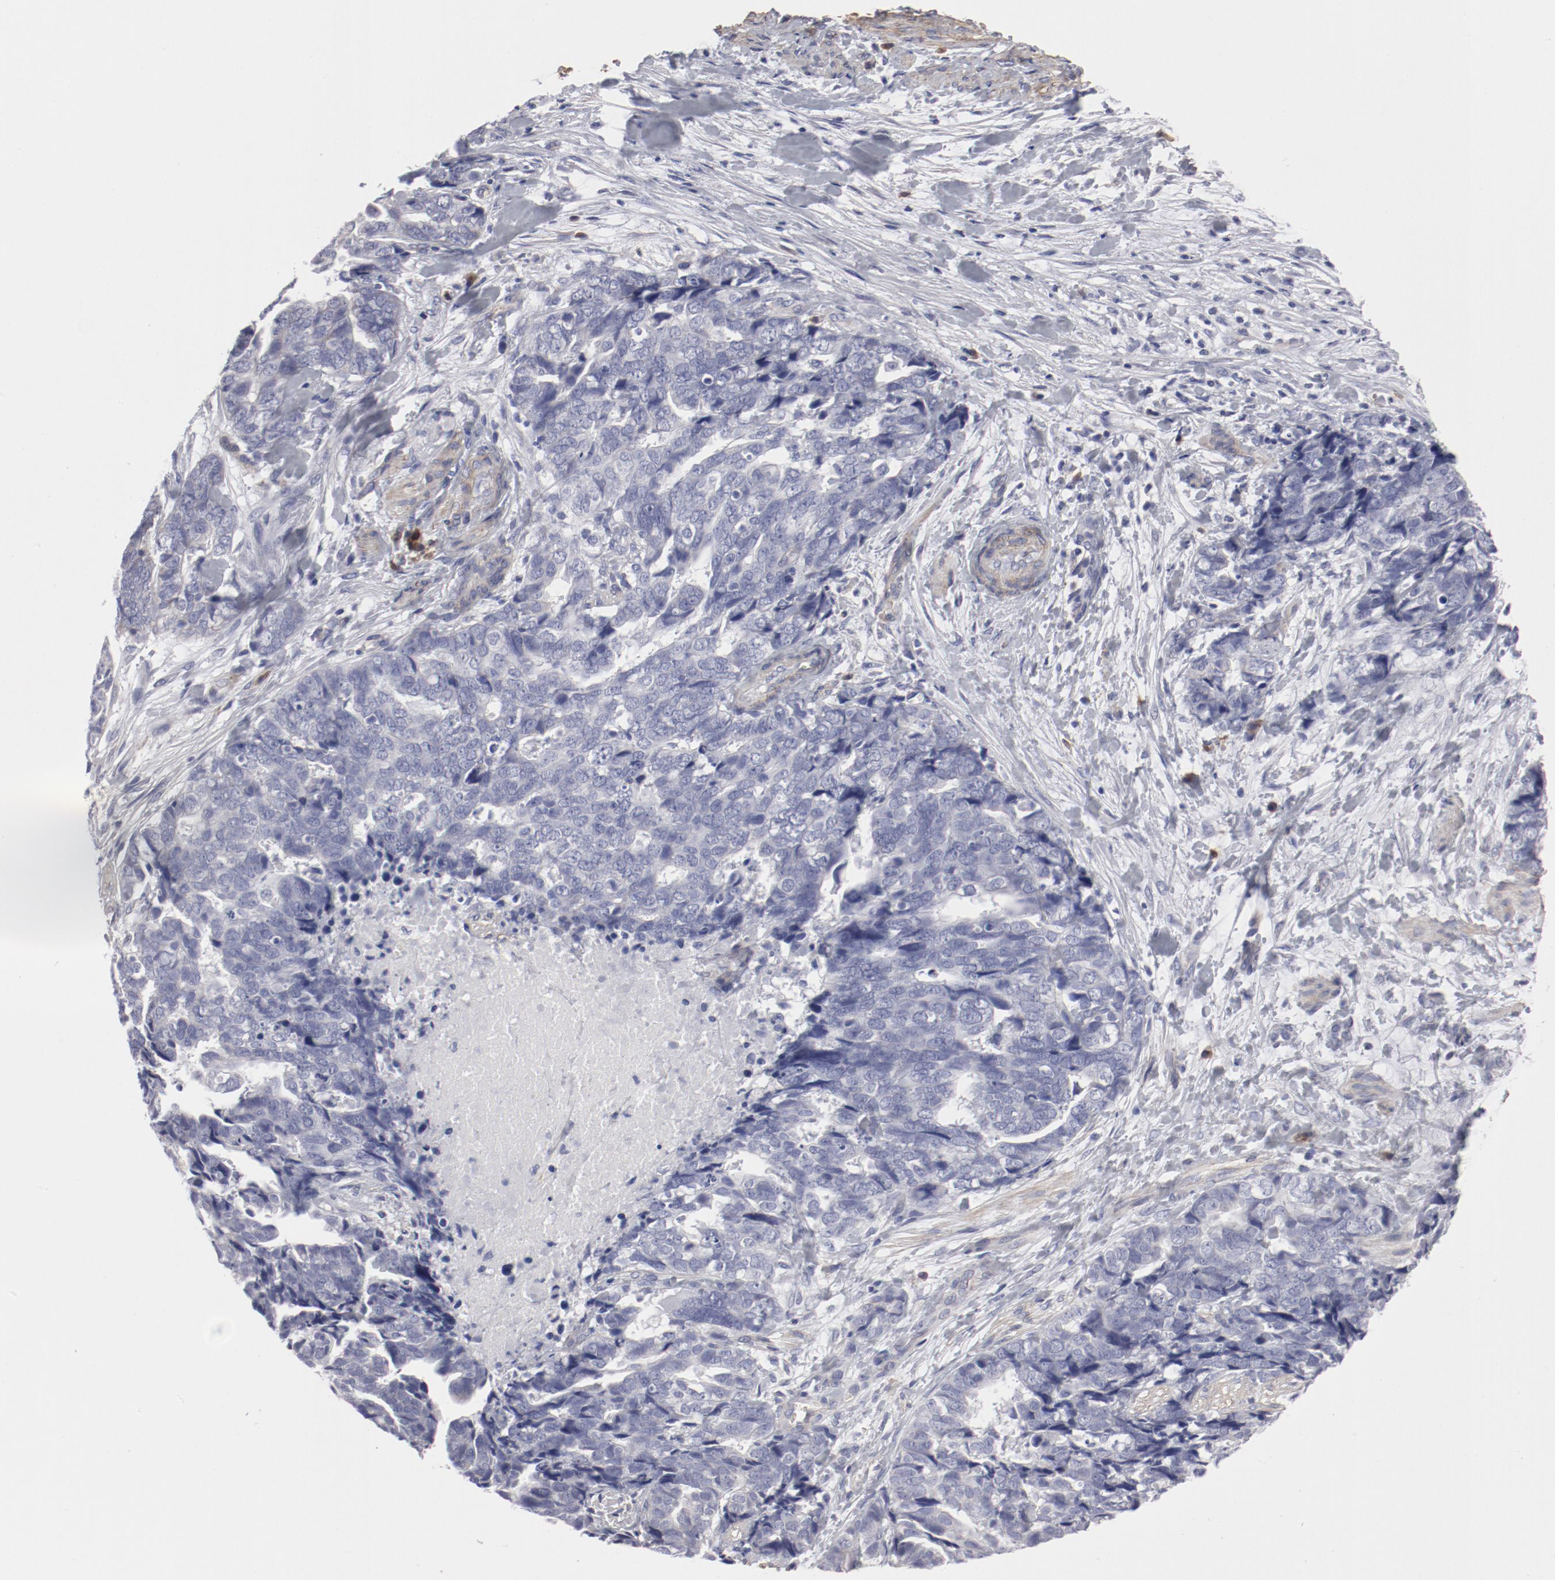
{"staining": {"intensity": "negative", "quantity": "none", "location": "none"}, "tissue": "ovarian cancer", "cell_type": "Tumor cells", "image_type": "cancer", "snomed": [{"axis": "morphology", "description": "Normal tissue, NOS"}, {"axis": "morphology", "description": "Cystadenocarcinoma, serous, NOS"}, {"axis": "topography", "description": "Fallopian tube"}, {"axis": "topography", "description": "Ovary"}], "caption": "Ovarian cancer stained for a protein using IHC demonstrates no expression tumor cells.", "gene": "LAX1", "patient": {"sex": "female", "age": 56}}